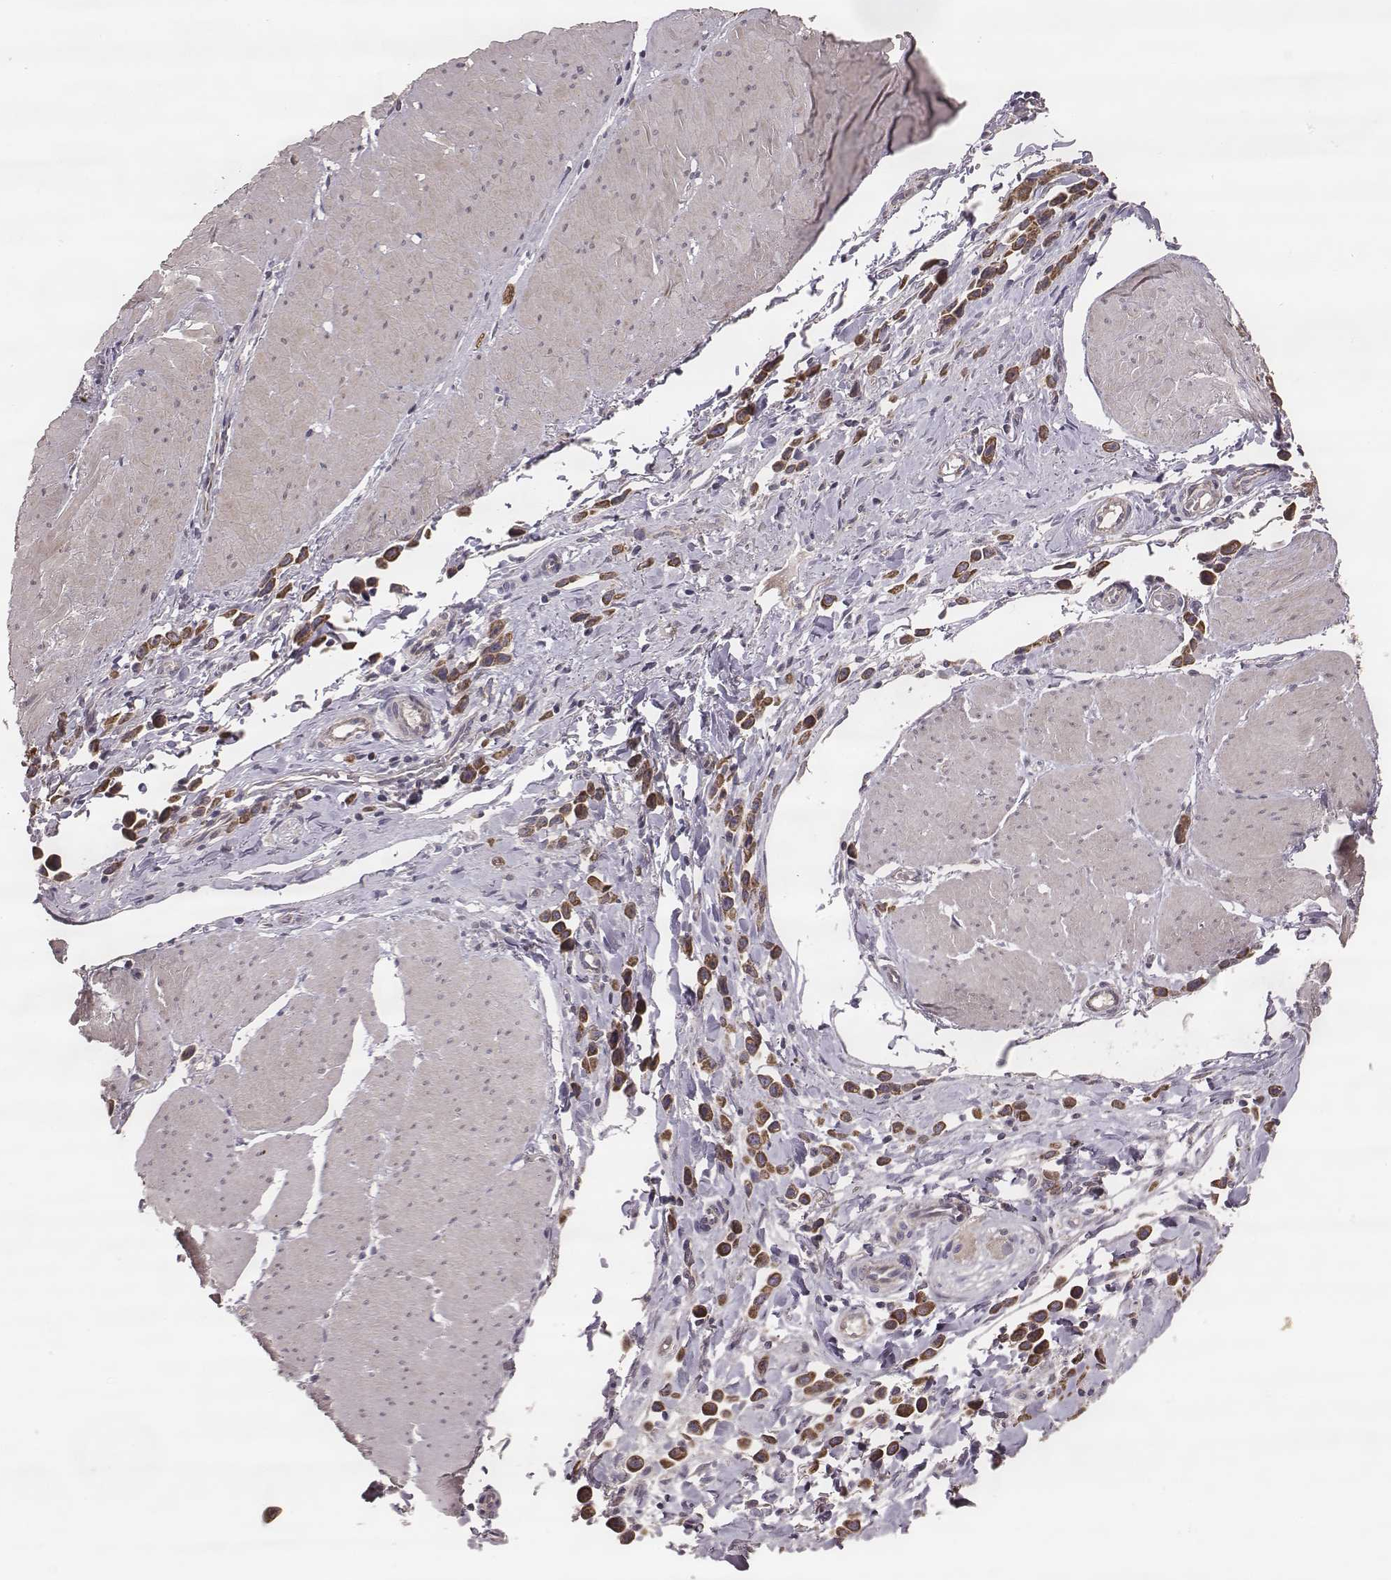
{"staining": {"intensity": "strong", "quantity": ">75%", "location": "cytoplasmic/membranous"}, "tissue": "stomach cancer", "cell_type": "Tumor cells", "image_type": "cancer", "snomed": [{"axis": "morphology", "description": "Adenocarcinoma, NOS"}, {"axis": "topography", "description": "Stomach"}], "caption": "Human stomach cancer (adenocarcinoma) stained for a protein (brown) demonstrates strong cytoplasmic/membranous positive positivity in approximately >75% of tumor cells.", "gene": "HAVCR1", "patient": {"sex": "male", "age": 47}}